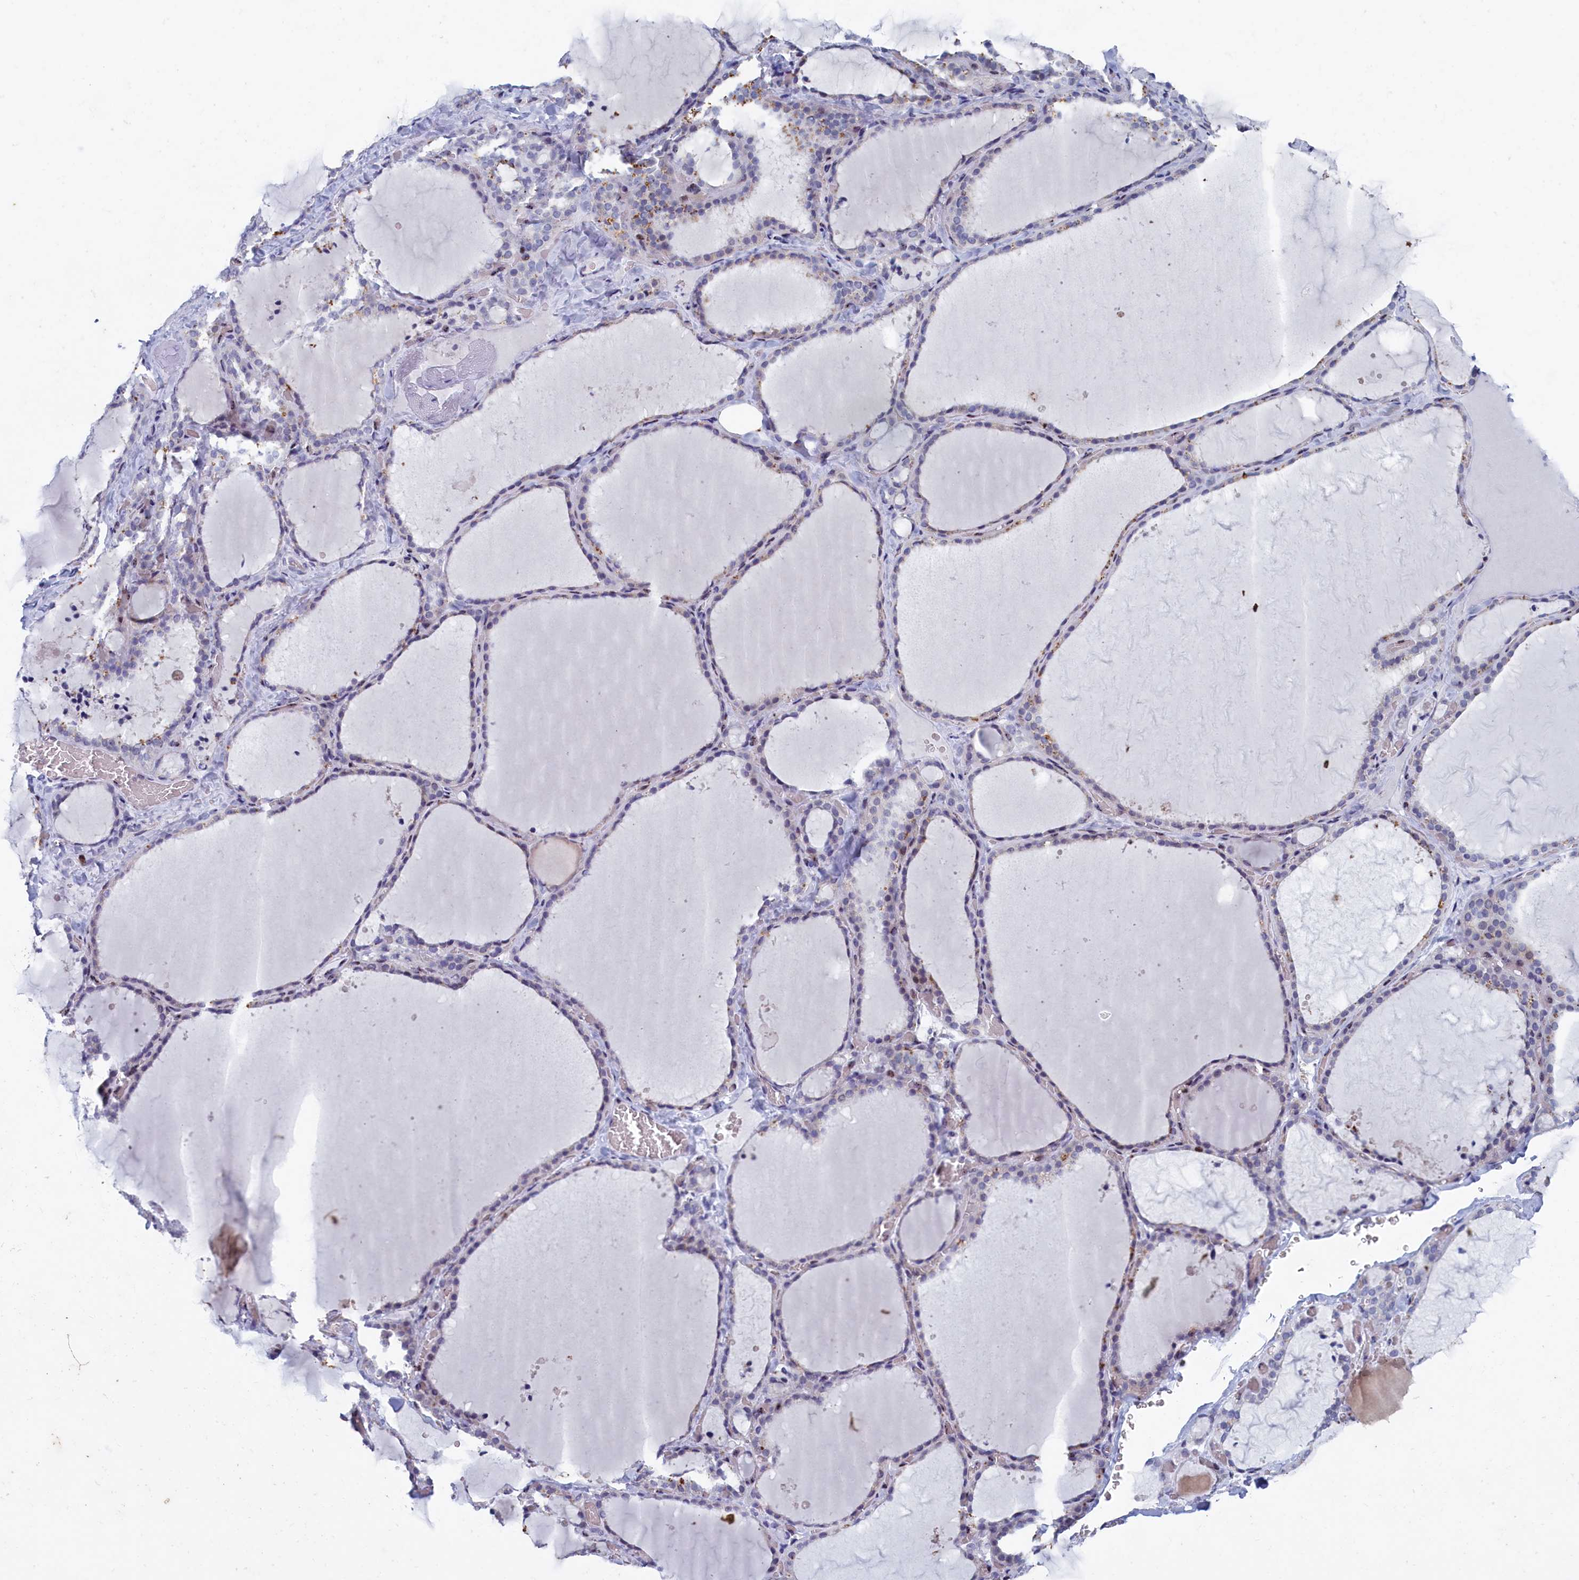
{"staining": {"intensity": "weak", "quantity": "<25%", "location": "nuclear"}, "tissue": "thyroid gland", "cell_type": "Glandular cells", "image_type": "normal", "snomed": [{"axis": "morphology", "description": "Normal tissue, NOS"}, {"axis": "topography", "description": "Thyroid gland"}], "caption": "This is an immunohistochemistry photomicrograph of benign human thyroid gland. There is no staining in glandular cells.", "gene": "WDR76", "patient": {"sex": "female", "age": 22}}